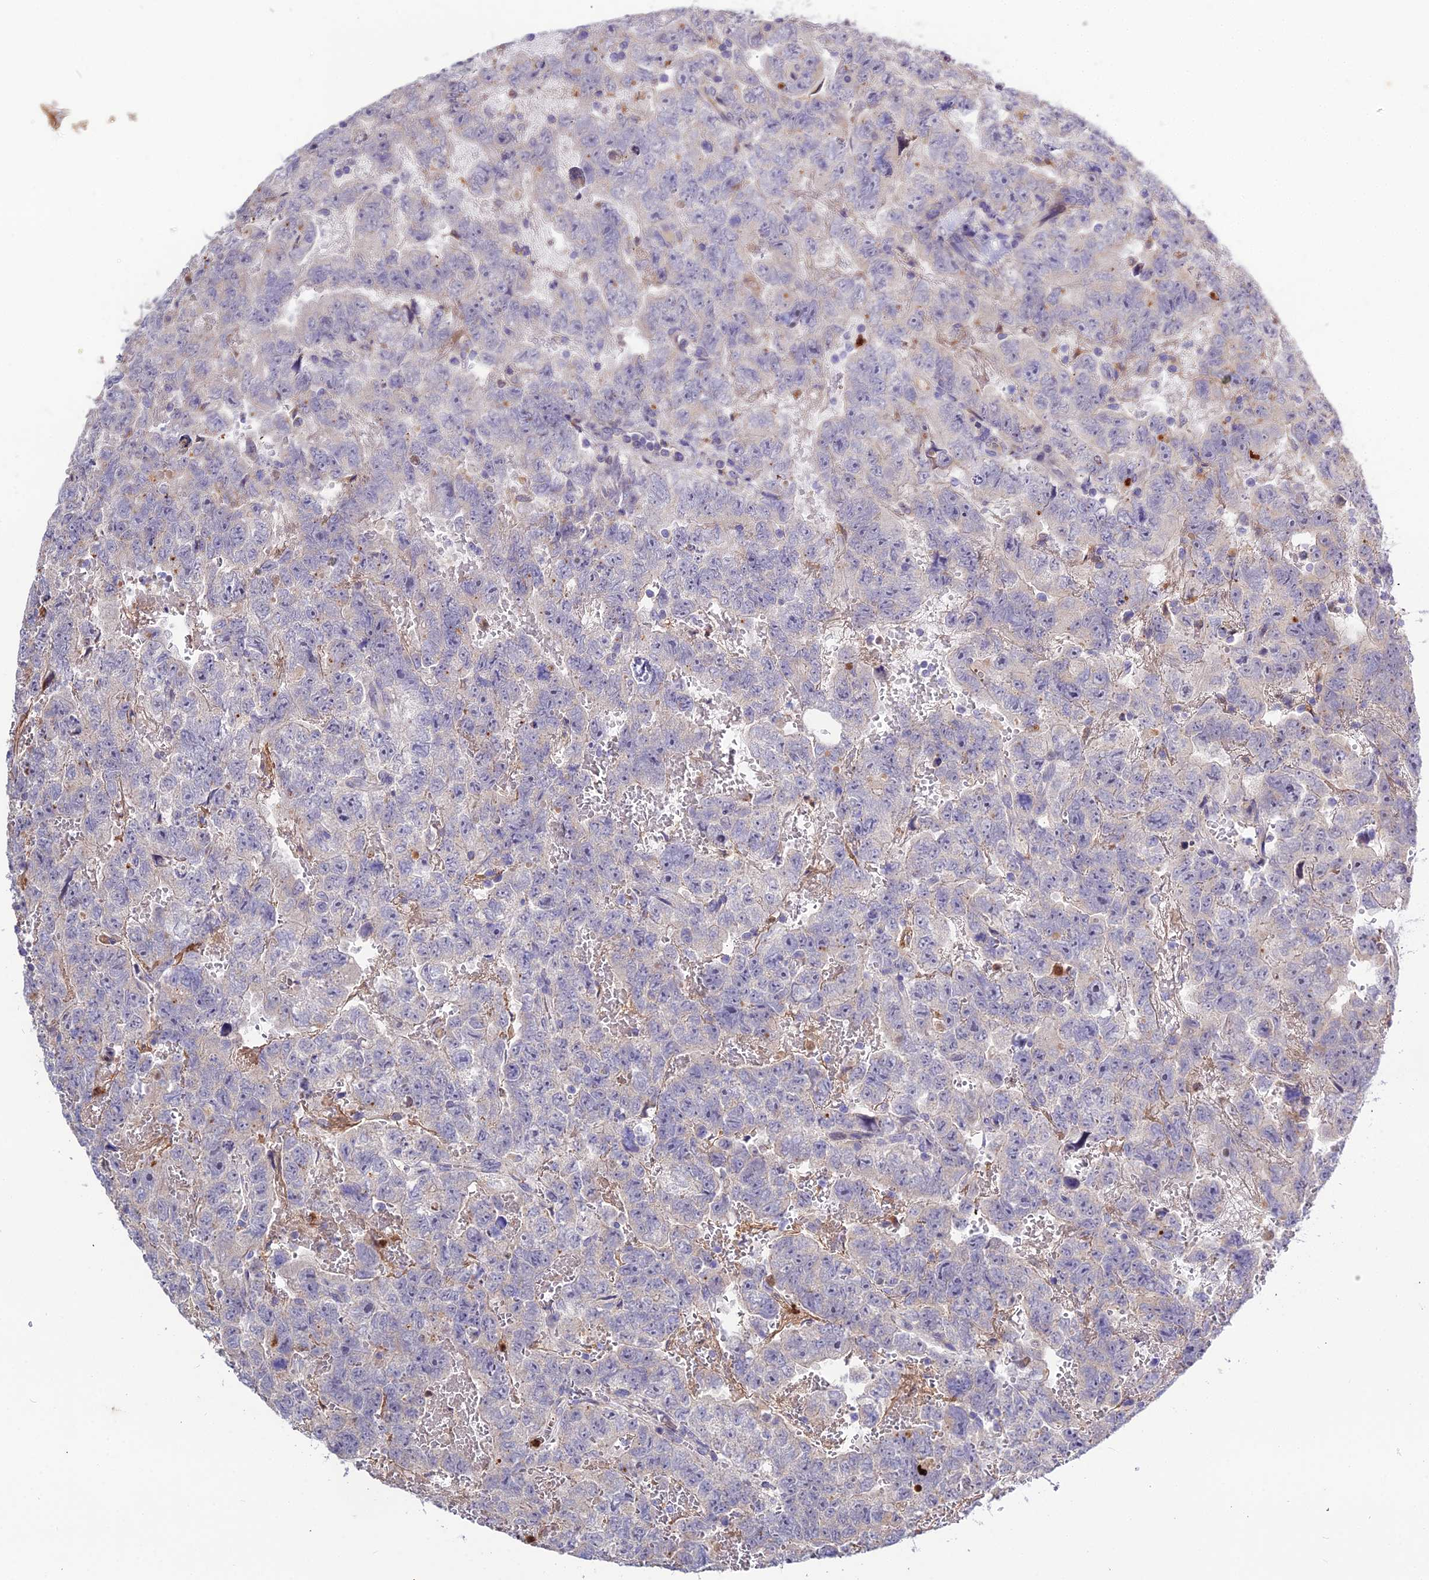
{"staining": {"intensity": "negative", "quantity": "none", "location": "none"}, "tissue": "testis cancer", "cell_type": "Tumor cells", "image_type": "cancer", "snomed": [{"axis": "morphology", "description": "Carcinoma, Embryonal, NOS"}, {"axis": "topography", "description": "Testis"}], "caption": "High magnification brightfield microscopy of testis cancer stained with DAB (brown) and counterstained with hematoxylin (blue): tumor cells show no significant expression. (DAB IHC with hematoxylin counter stain).", "gene": "EID2", "patient": {"sex": "male", "age": 45}}